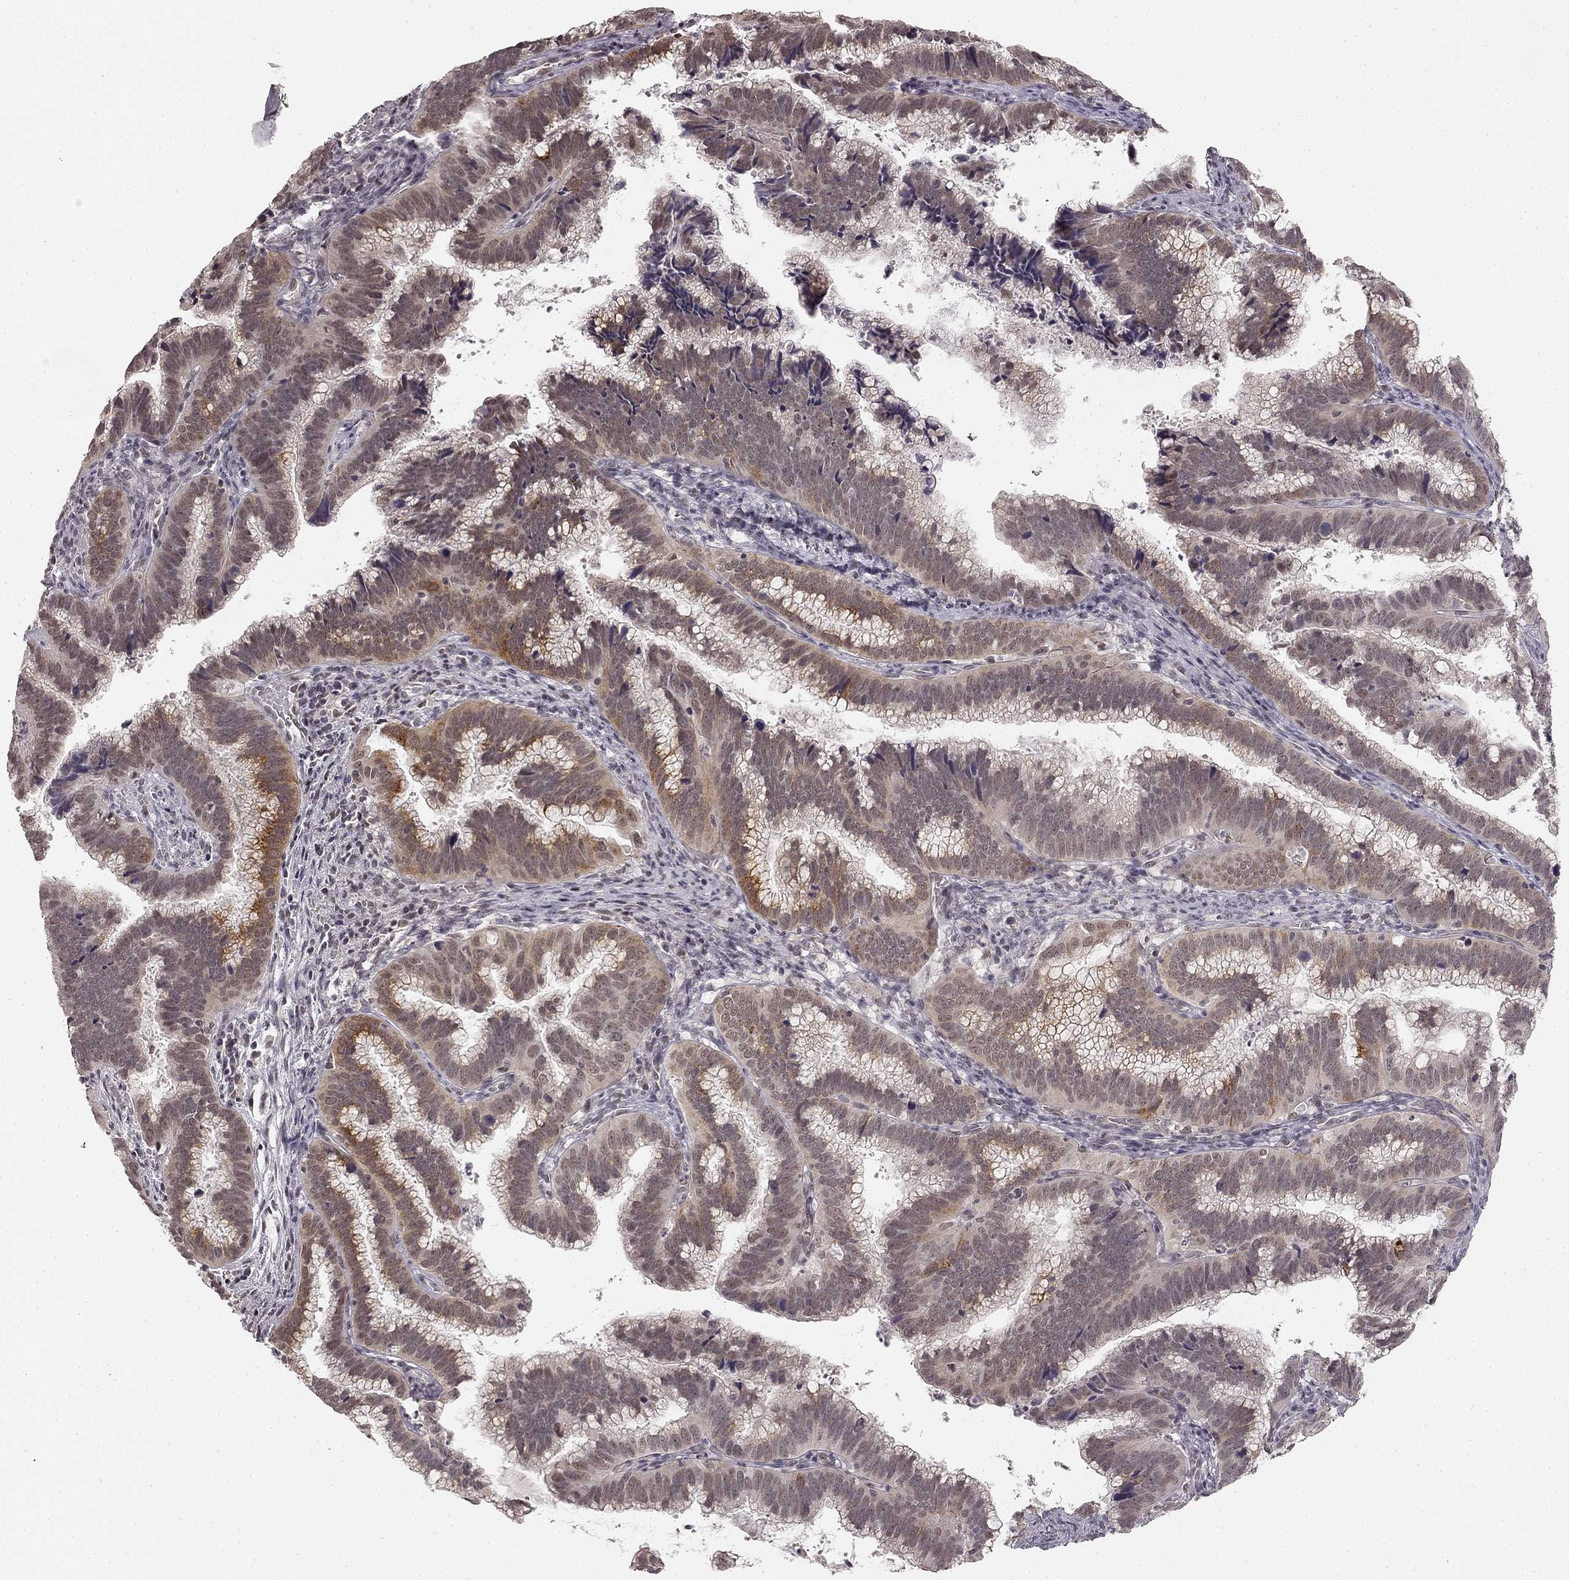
{"staining": {"intensity": "strong", "quantity": "<25%", "location": "cytoplasmic/membranous"}, "tissue": "cervical cancer", "cell_type": "Tumor cells", "image_type": "cancer", "snomed": [{"axis": "morphology", "description": "Adenocarcinoma, NOS"}, {"axis": "topography", "description": "Cervix"}], "caption": "Protein staining exhibits strong cytoplasmic/membranous staining in approximately <25% of tumor cells in cervical cancer (adenocarcinoma).", "gene": "HCN4", "patient": {"sex": "female", "age": 61}}